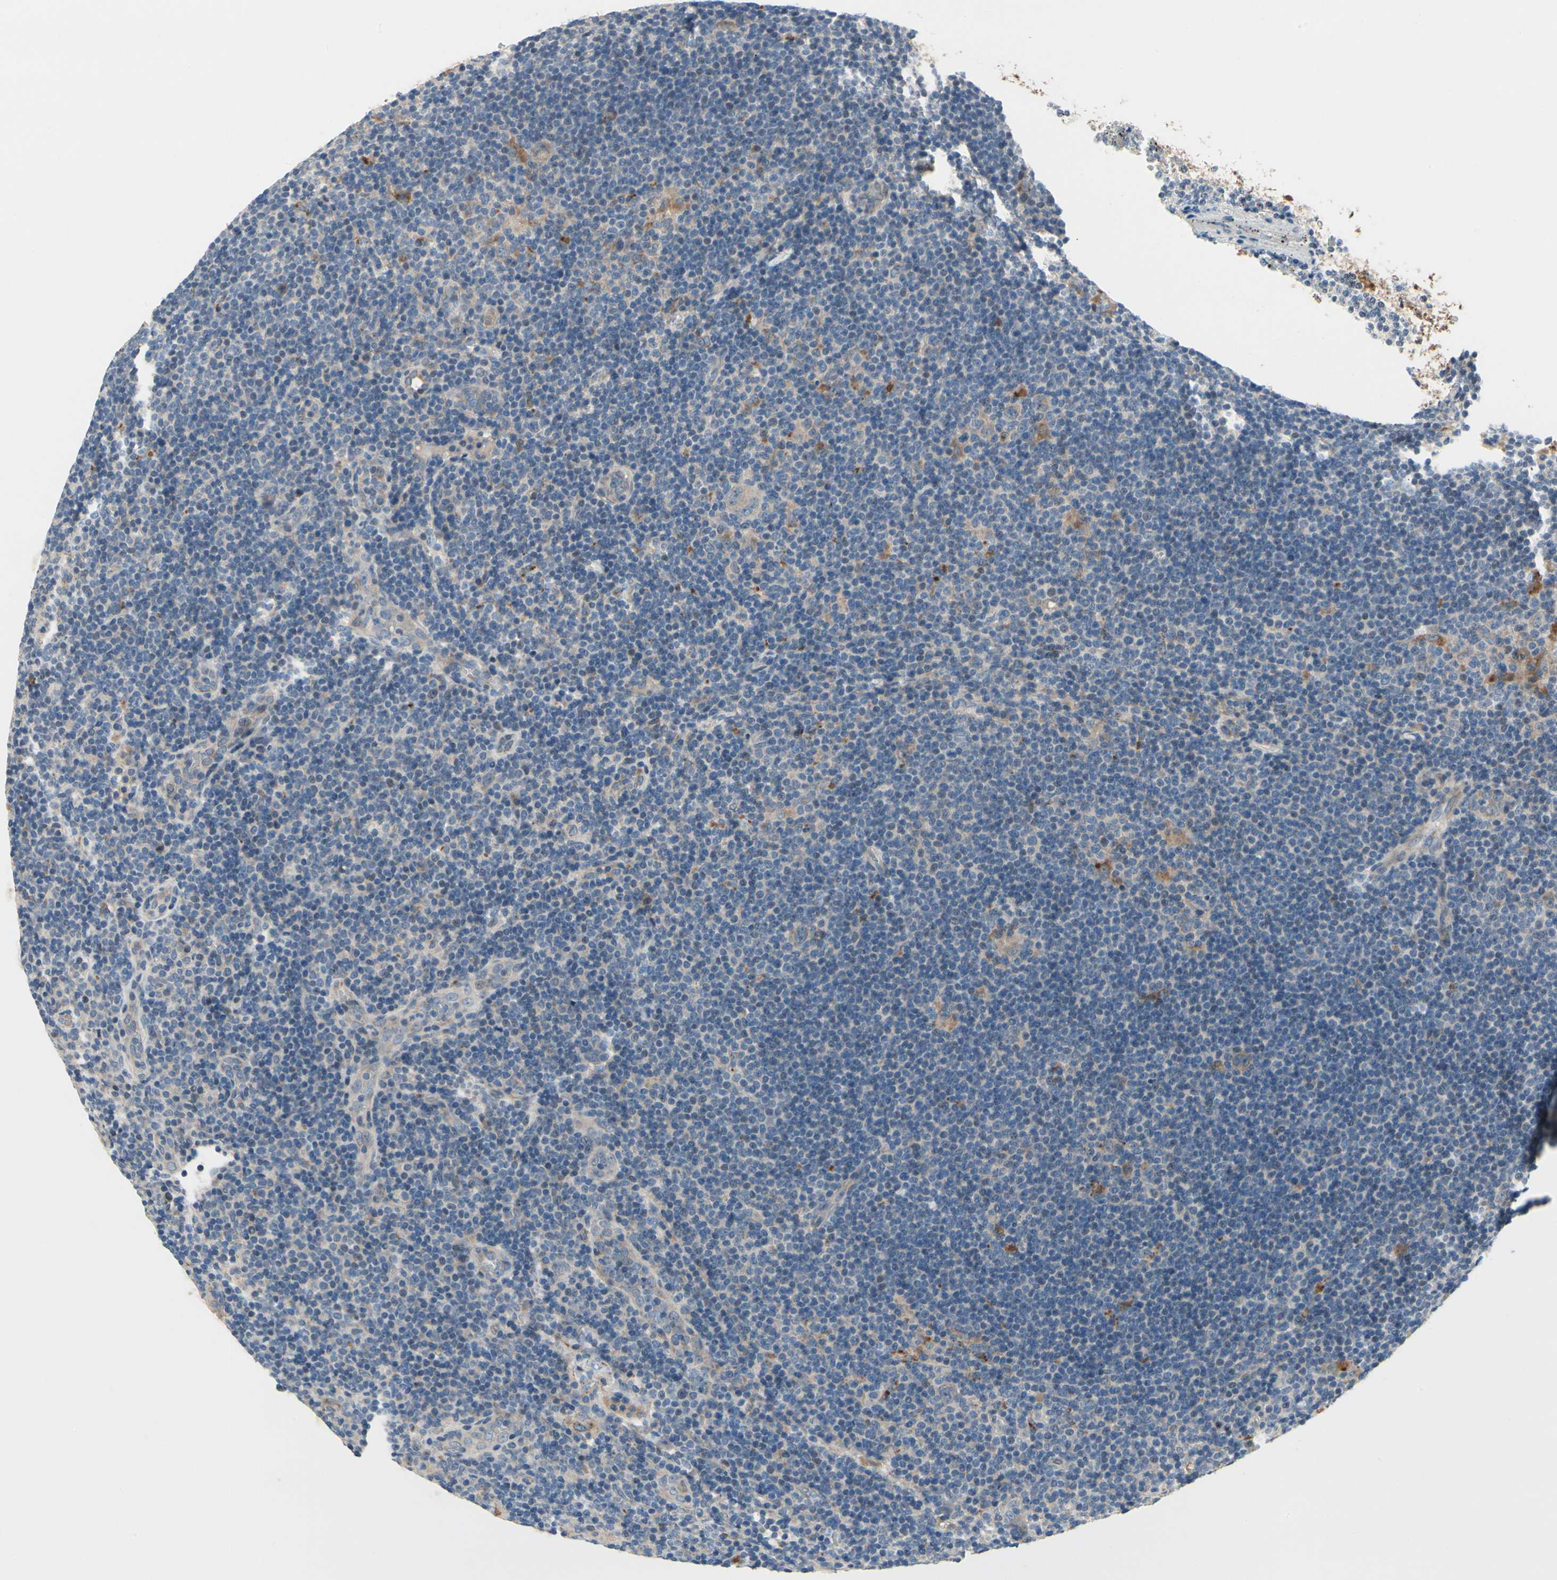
{"staining": {"intensity": "weak", "quantity": "25%-75%", "location": "cytoplasmic/membranous"}, "tissue": "lymphoma", "cell_type": "Tumor cells", "image_type": "cancer", "snomed": [{"axis": "morphology", "description": "Hodgkin's disease, NOS"}, {"axis": "topography", "description": "Lymph node"}], "caption": "This histopathology image shows immunohistochemistry (IHC) staining of human lymphoma, with low weak cytoplasmic/membranous positivity in approximately 25%-75% of tumor cells.", "gene": "NFASC", "patient": {"sex": "female", "age": 57}}